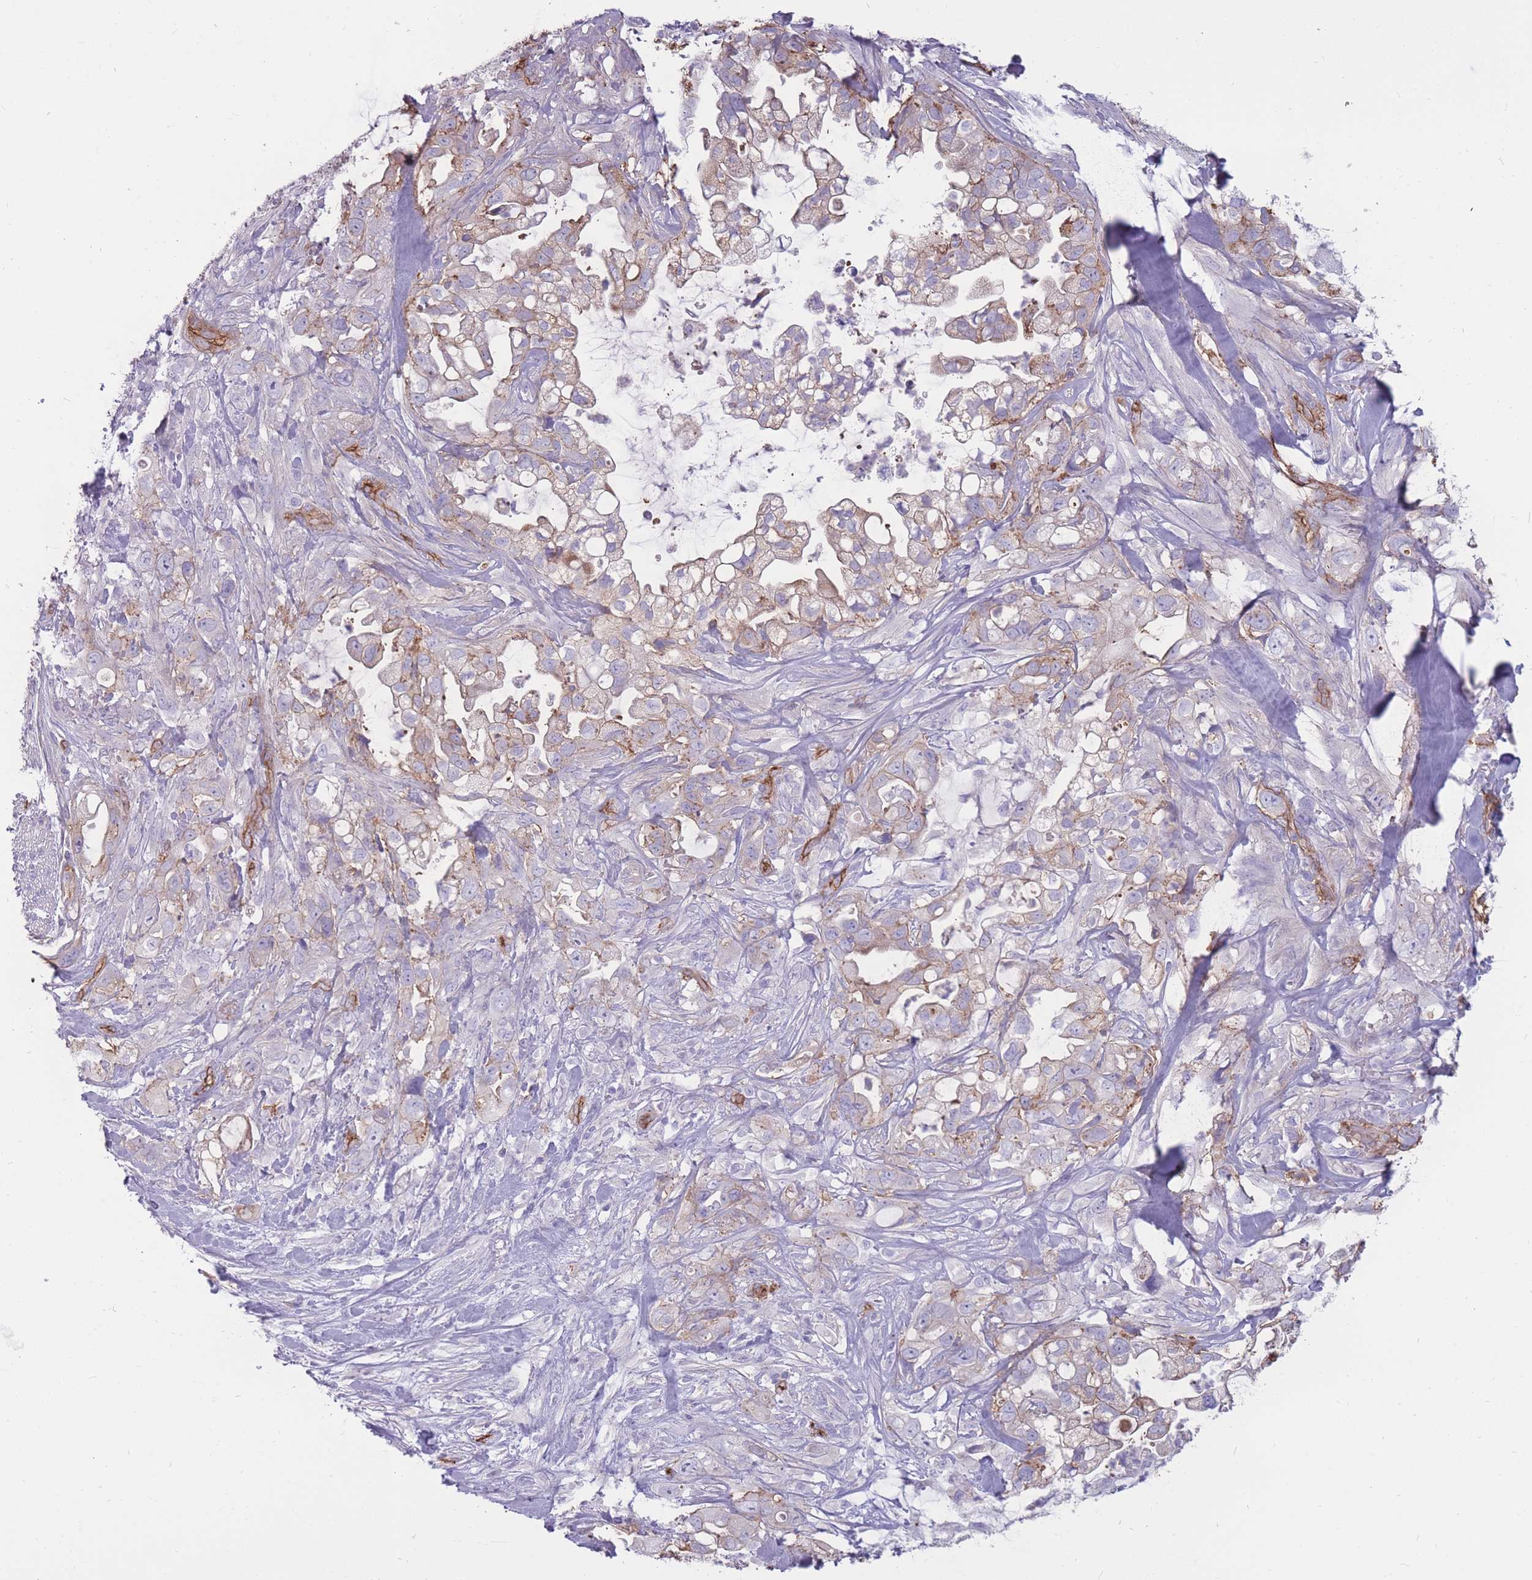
{"staining": {"intensity": "weak", "quantity": "<25%", "location": "cytoplasmic/membranous"}, "tissue": "pancreatic cancer", "cell_type": "Tumor cells", "image_type": "cancer", "snomed": [{"axis": "morphology", "description": "Adenocarcinoma, NOS"}, {"axis": "topography", "description": "Pancreas"}], "caption": "Tumor cells show no significant staining in pancreatic cancer.", "gene": "GNA11", "patient": {"sex": "female", "age": 61}}